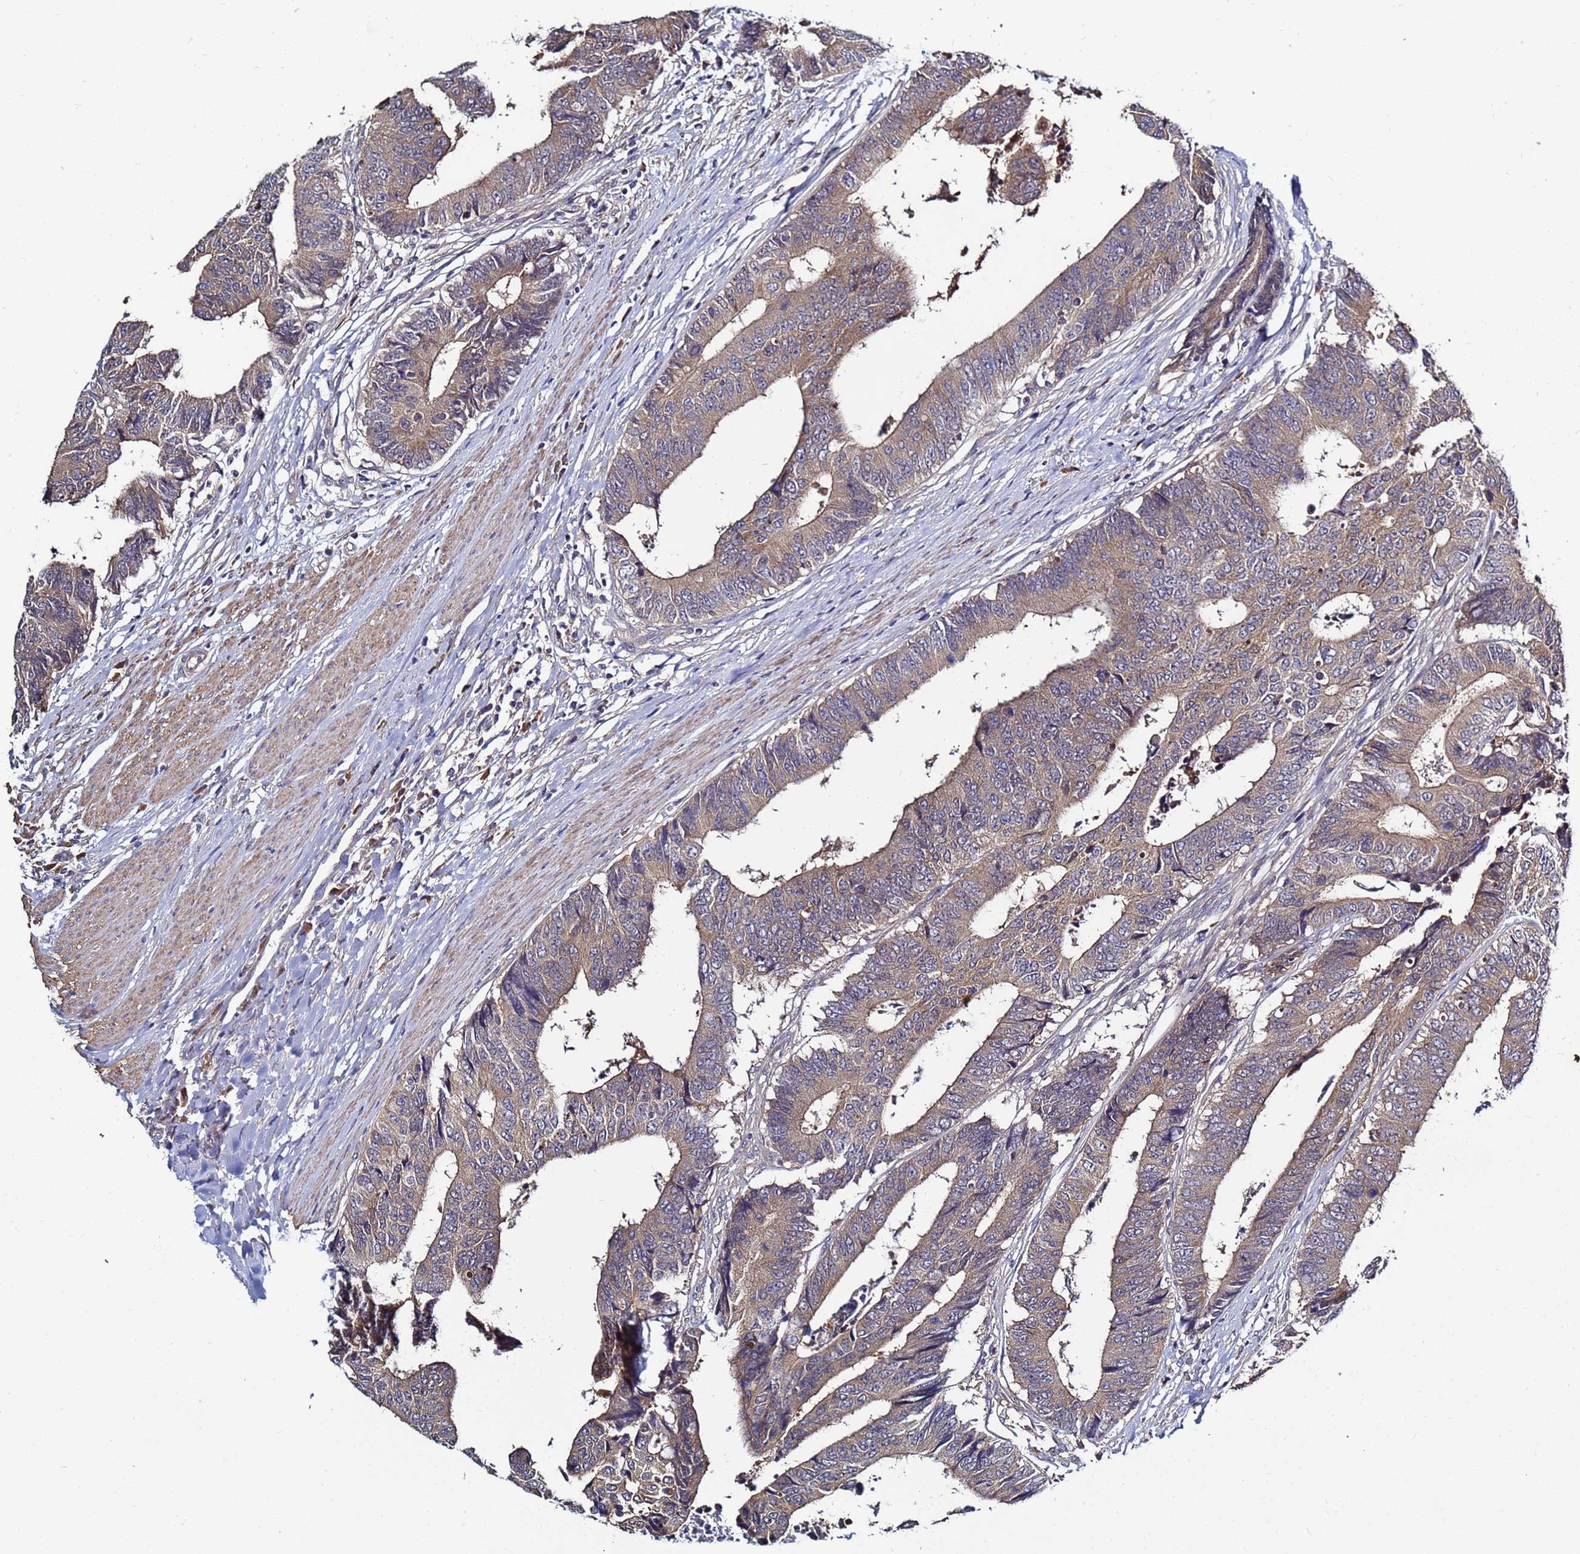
{"staining": {"intensity": "weak", "quantity": ">75%", "location": "cytoplasmic/membranous"}, "tissue": "colorectal cancer", "cell_type": "Tumor cells", "image_type": "cancer", "snomed": [{"axis": "morphology", "description": "Adenocarcinoma, NOS"}, {"axis": "topography", "description": "Rectum"}], "caption": "Protein staining reveals weak cytoplasmic/membranous staining in approximately >75% of tumor cells in adenocarcinoma (colorectal).", "gene": "NAXE", "patient": {"sex": "male", "age": 84}}